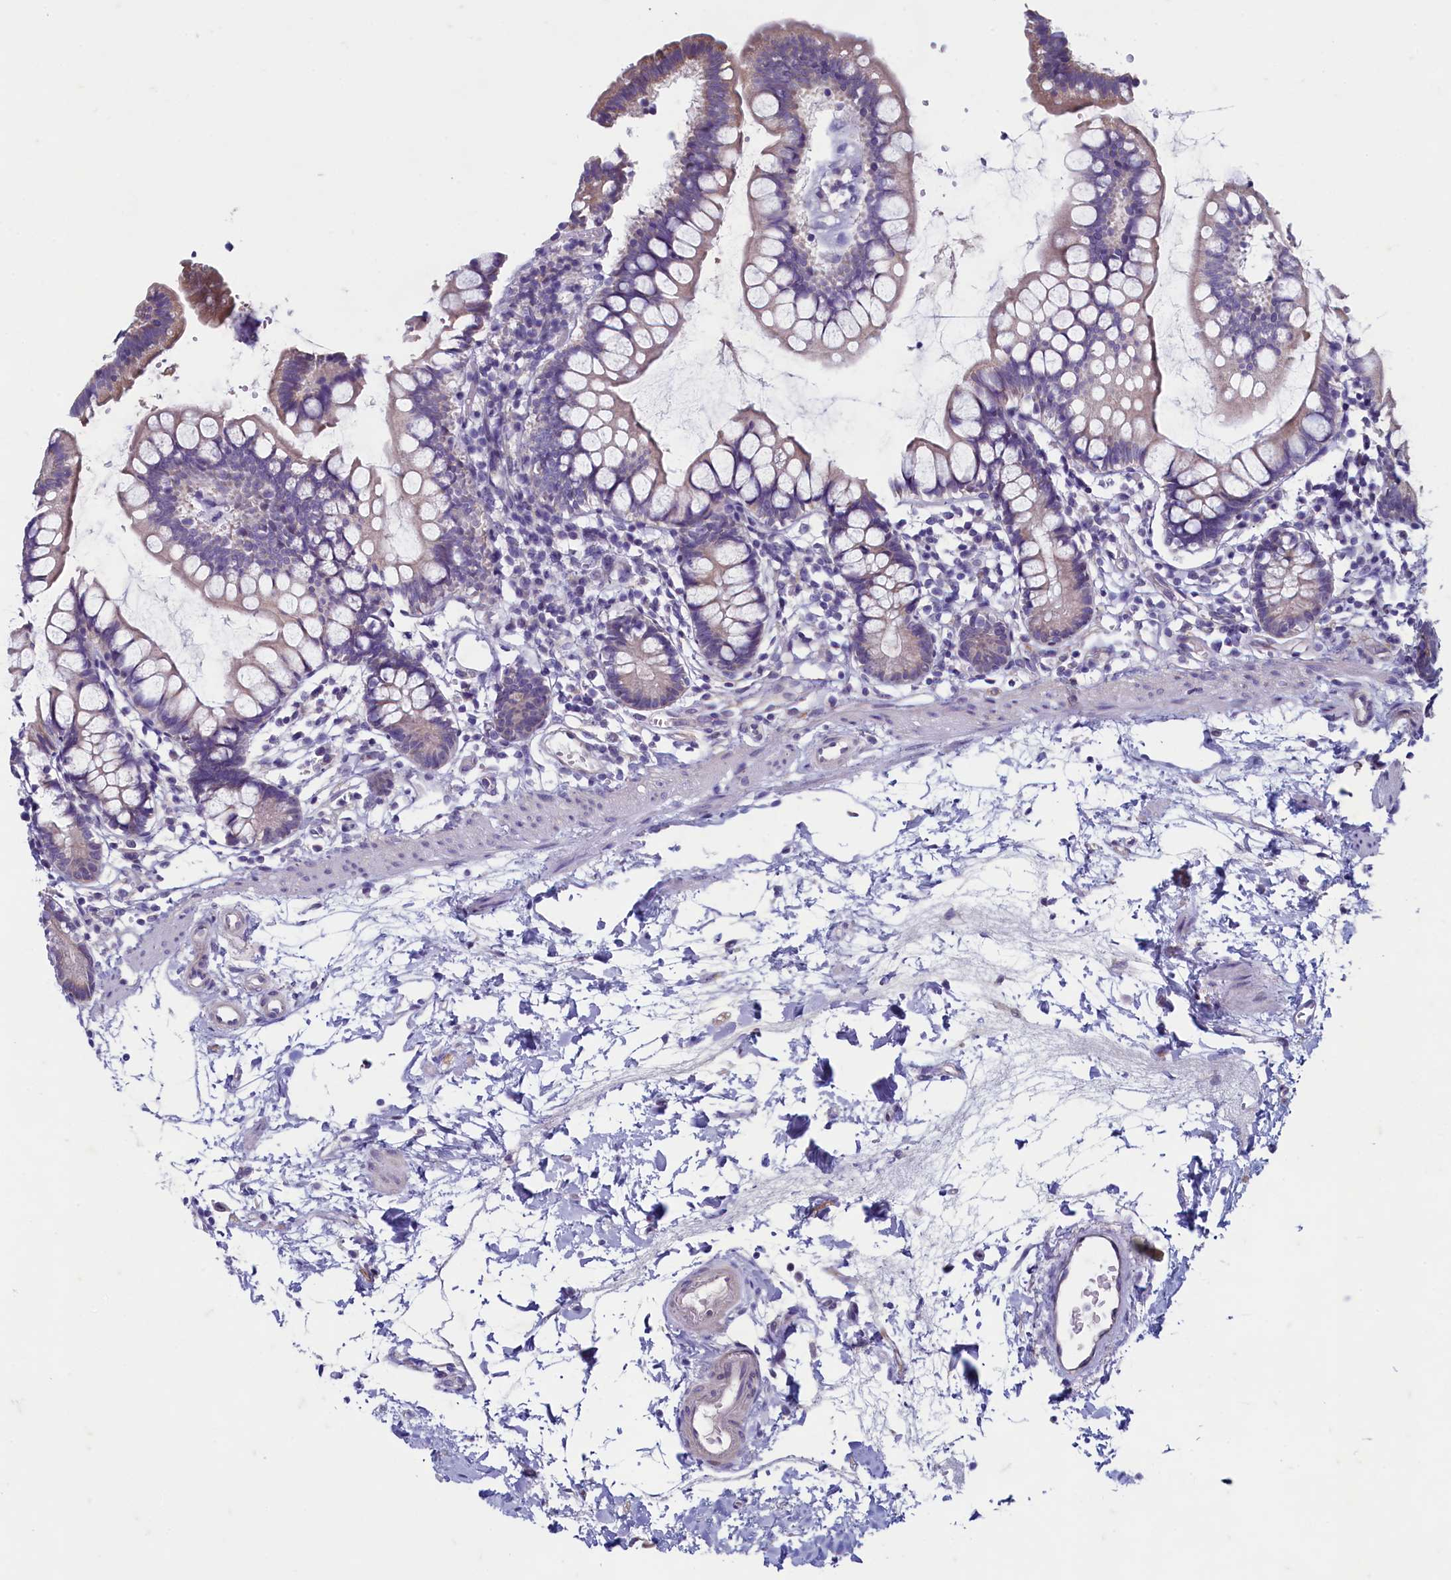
{"staining": {"intensity": "weak", "quantity": "25%-75%", "location": "cytoplasmic/membranous"}, "tissue": "small intestine", "cell_type": "Glandular cells", "image_type": "normal", "snomed": [{"axis": "morphology", "description": "Normal tissue, NOS"}, {"axis": "topography", "description": "Small intestine"}], "caption": "Protein staining of benign small intestine exhibits weak cytoplasmic/membranous staining in approximately 25%-75% of glandular cells. Nuclei are stained in blue.", "gene": "MAP1LC3A", "patient": {"sex": "female", "age": 84}}